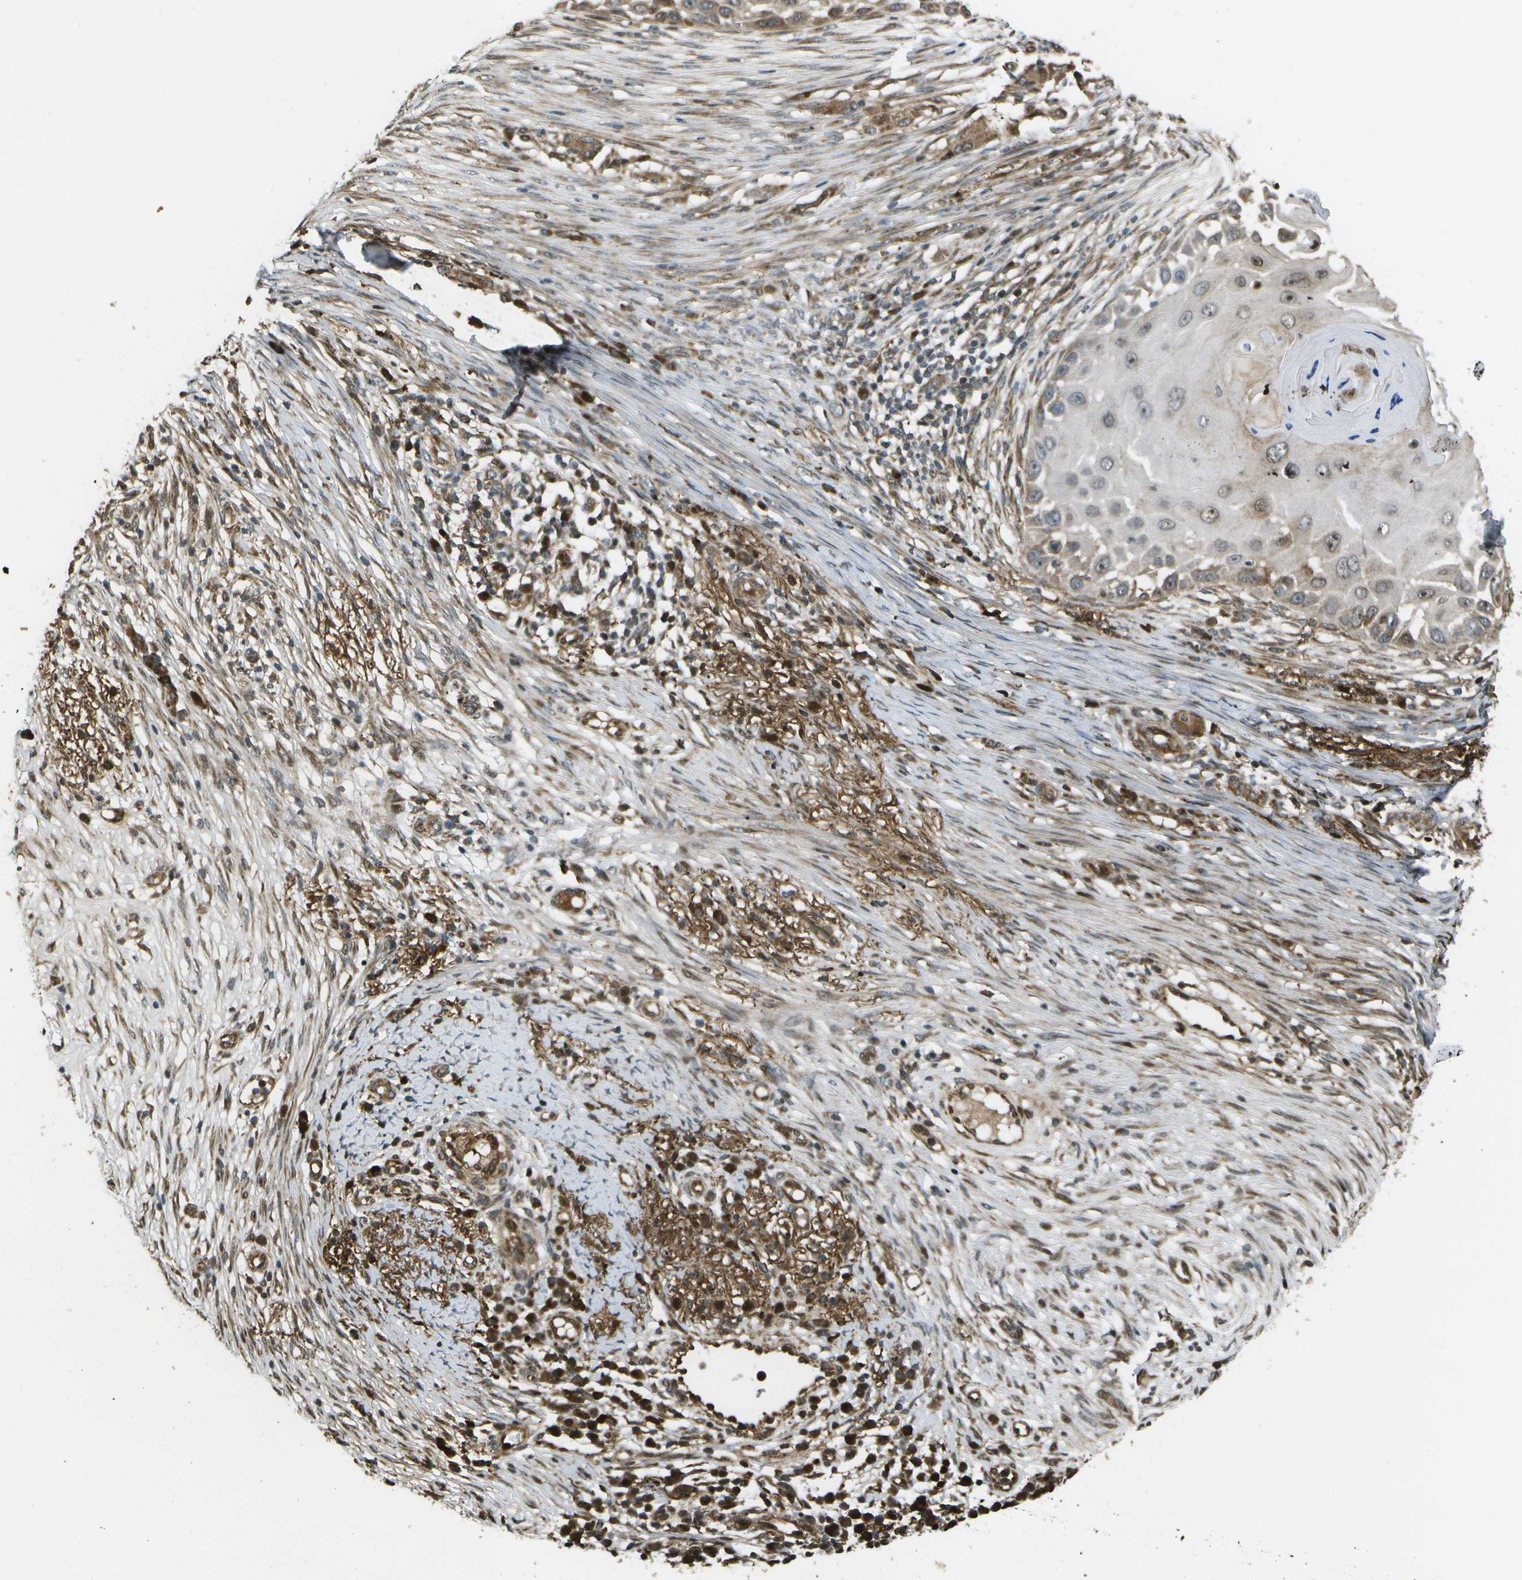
{"staining": {"intensity": "moderate", "quantity": "<25%", "location": "cytoplasmic/membranous,nuclear"}, "tissue": "skin cancer", "cell_type": "Tumor cells", "image_type": "cancer", "snomed": [{"axis": "morphology", "description": "Squamous cell carcinoma, NOS"}, {"axis": "topography", "description": "Skin"}], "caption": "The image exhibits staining of skin squamous cell carcinoma, revealing moderate cytoplasmic/membranous and nuclear protein positivity (brown color) within tumor cells.", "gene": "AXIN2", "patient": {"sex": "female", "age": 44}}